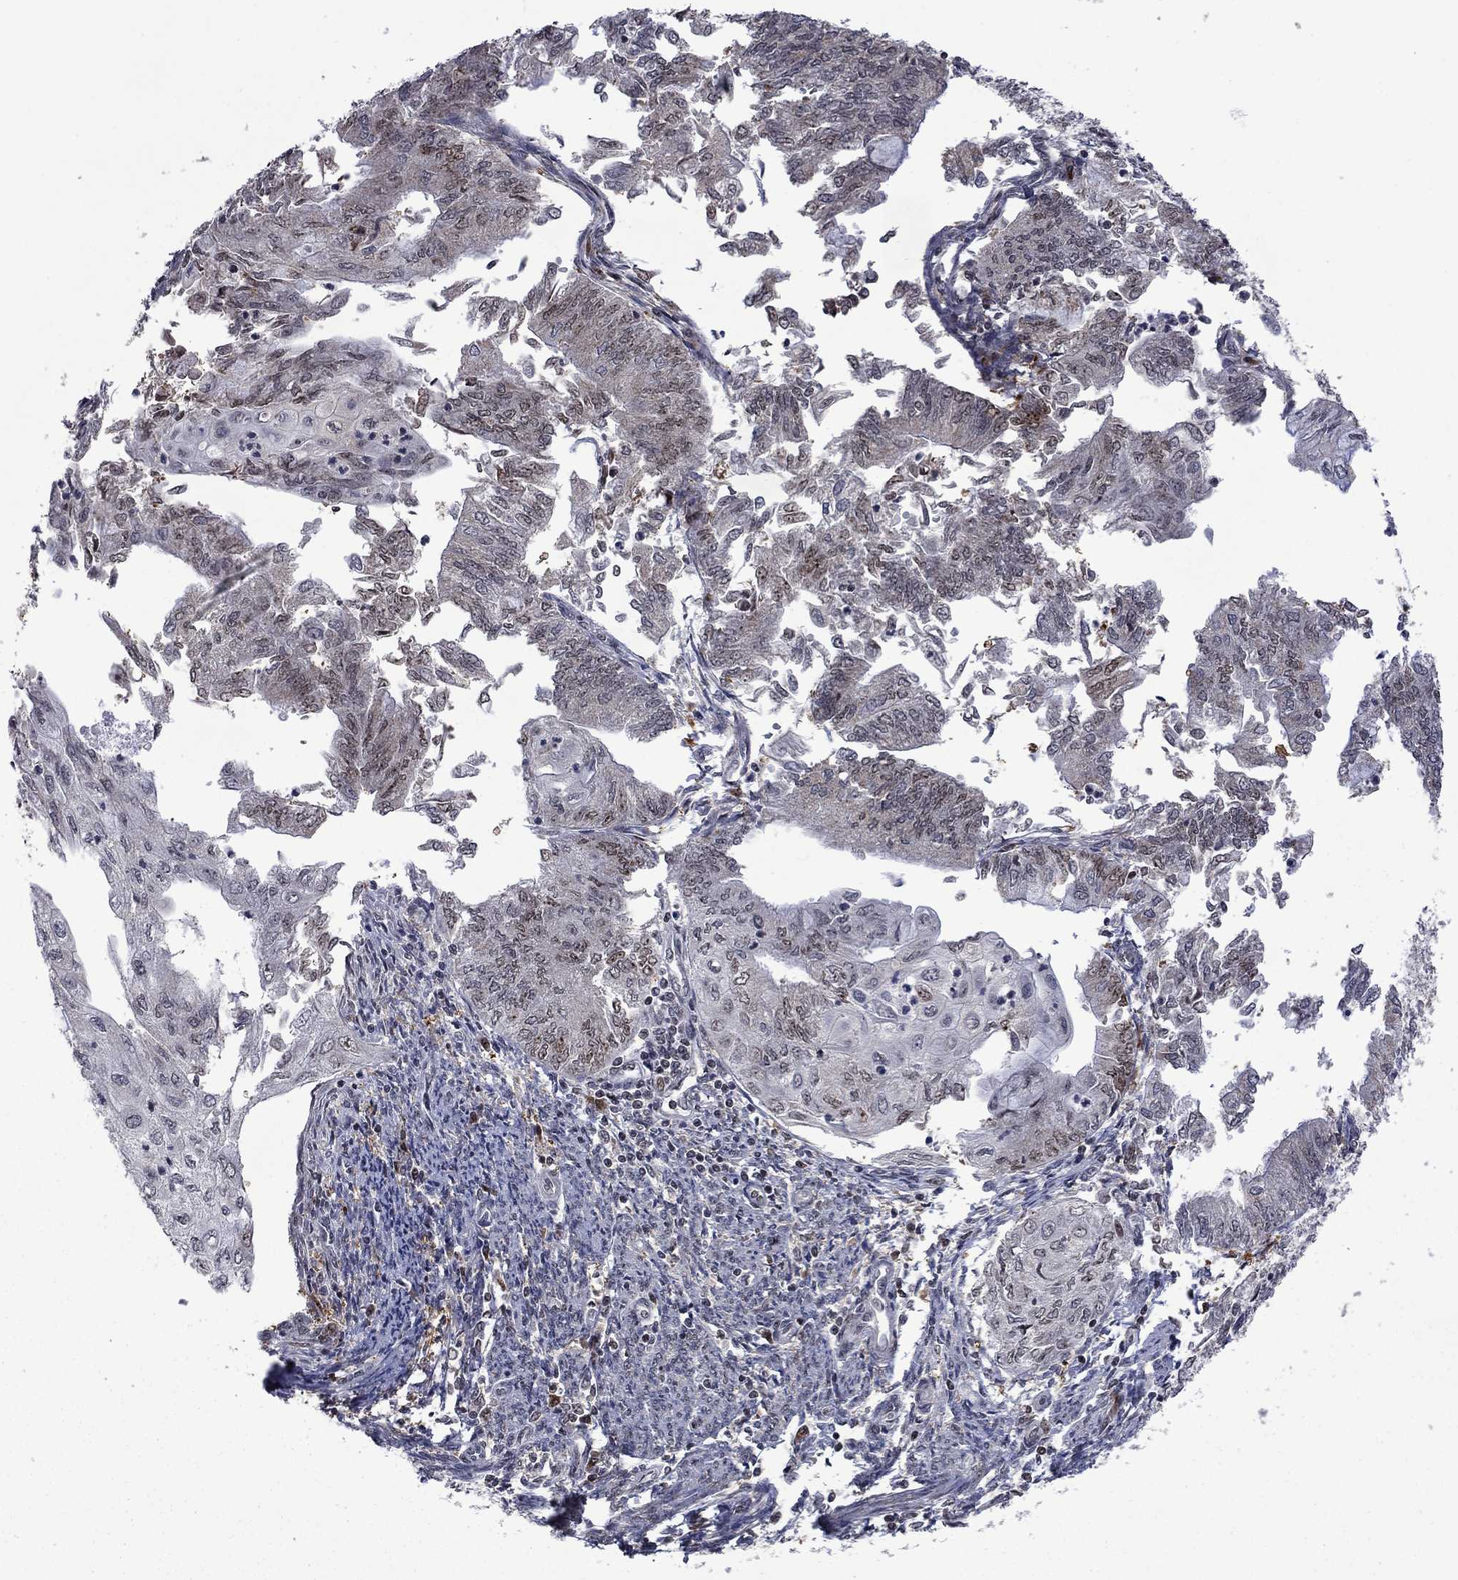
{"staining": {"intensity": "moderate", "quantity": "25%-75%", "location": "nuclear"}, "tissue": "endometrial cancer", "cell_type": "Tumor cells", "image_type": "cancer", "snomed": [{"axis": "morphology", "description": "Adenocarcinoma, NOS"}, {"axis": "topography", "description": "Endometrium"}], "caption": "Protein staining by immunohistochemistry exhibits moderate nuclear positivity in approximately 25%-75% of tumor cells in adenocarcinoma (endometrial). The protein is stained brown, and the nuclei are stained in blue (DAB (3,3'-diaminobenzidine) IHC with brightfield microscopy, high magnification).", "gene": "FBL", "patient": {"sex": "female", "age": 59}}